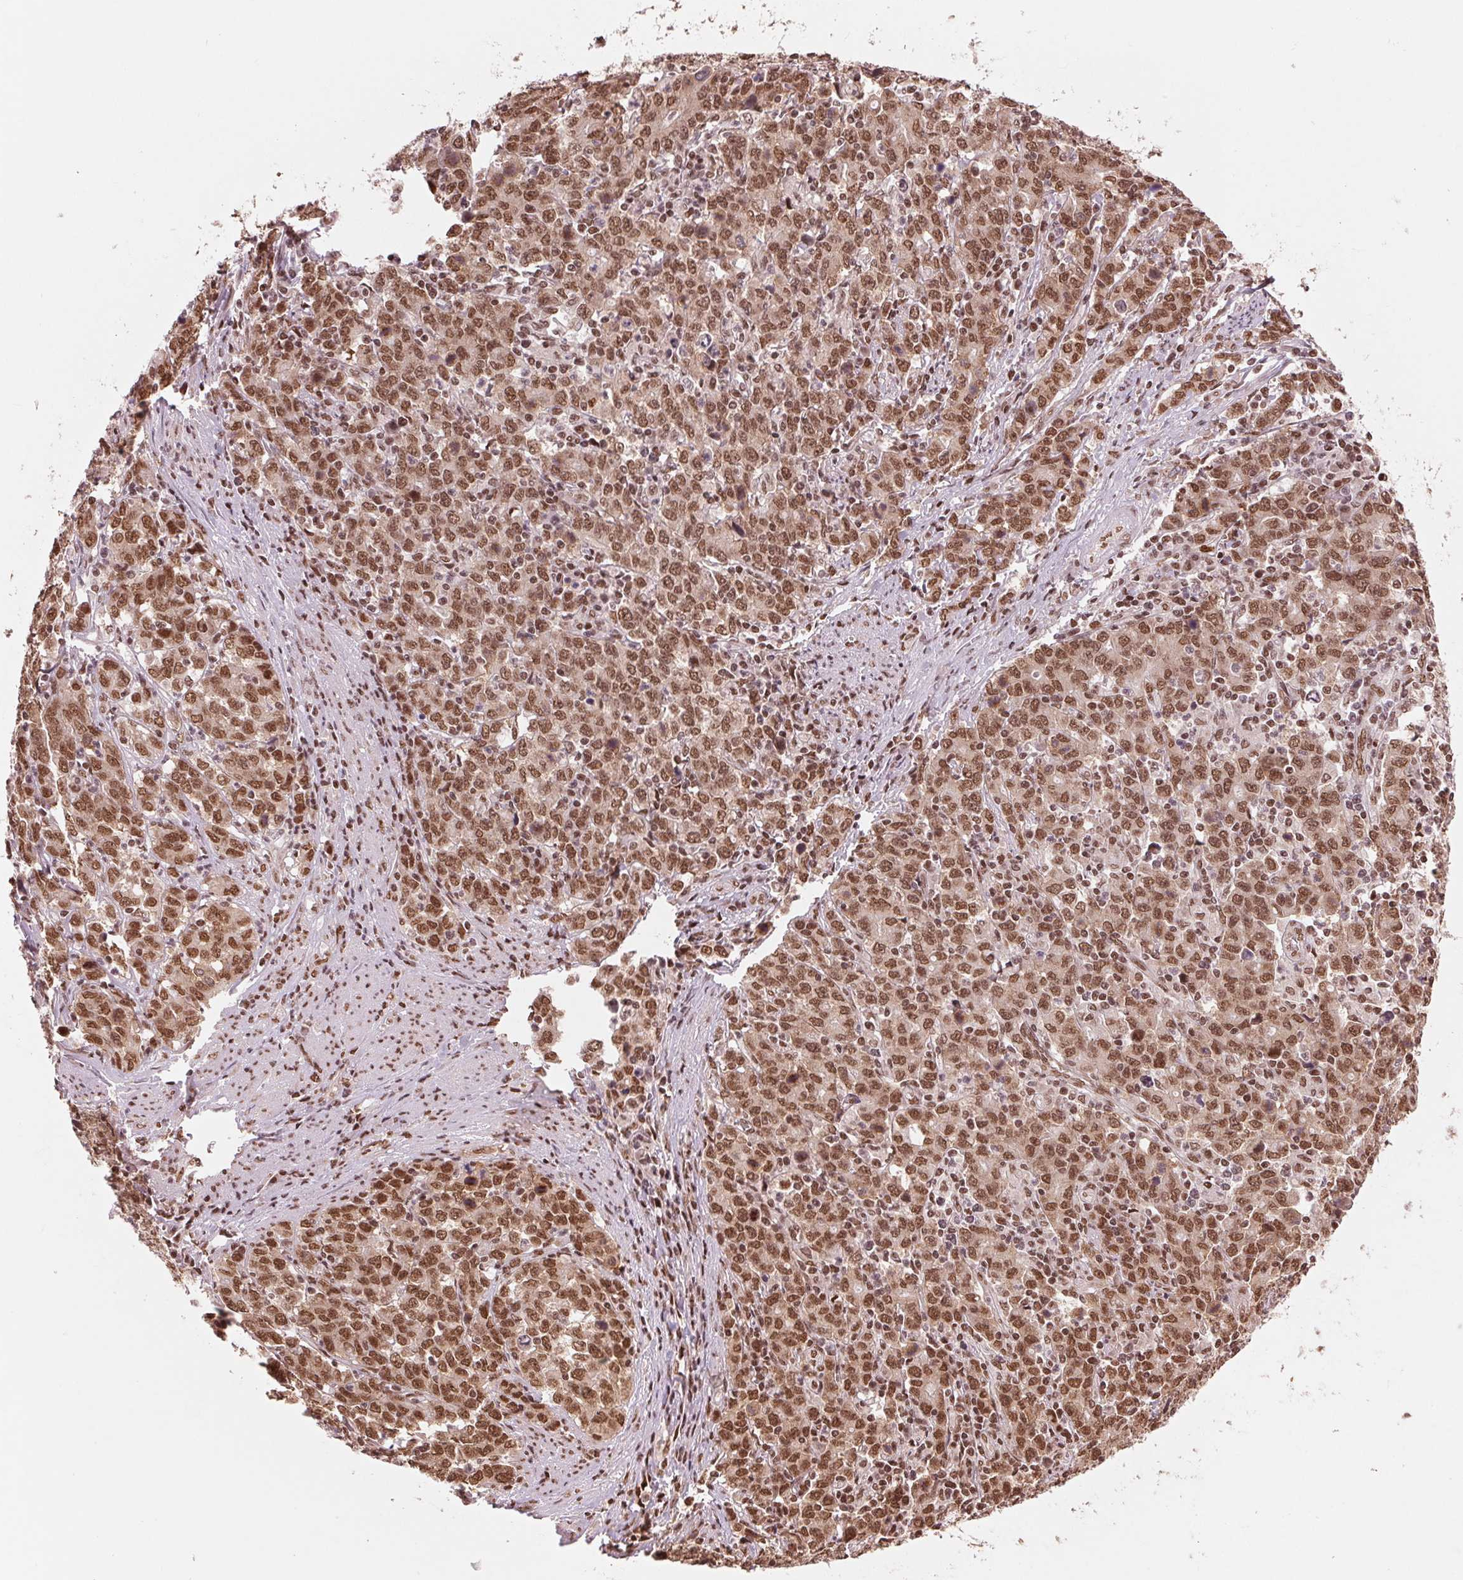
{"staining": {"intensity": "moderate", "quantity": ">75%", "location": "nuclear"}, "tissue": "stomach cancer", "cell_type": "Tumor cells", "image_type": "cancer", "snomed": [{"axis": "morphology", "description": "Adenocarcinoma, NOS"}, {"axis": "topography", "description": "Stomach, upper"}], "caption": "Immunohistochemistry (IHC) of human stomach adenocarcinoma shows medium levels of moderate nuclear staining in about >75% of tumor cells.", "gene": "TTLL9", "patient": {"sex": "male", "age": 69}}